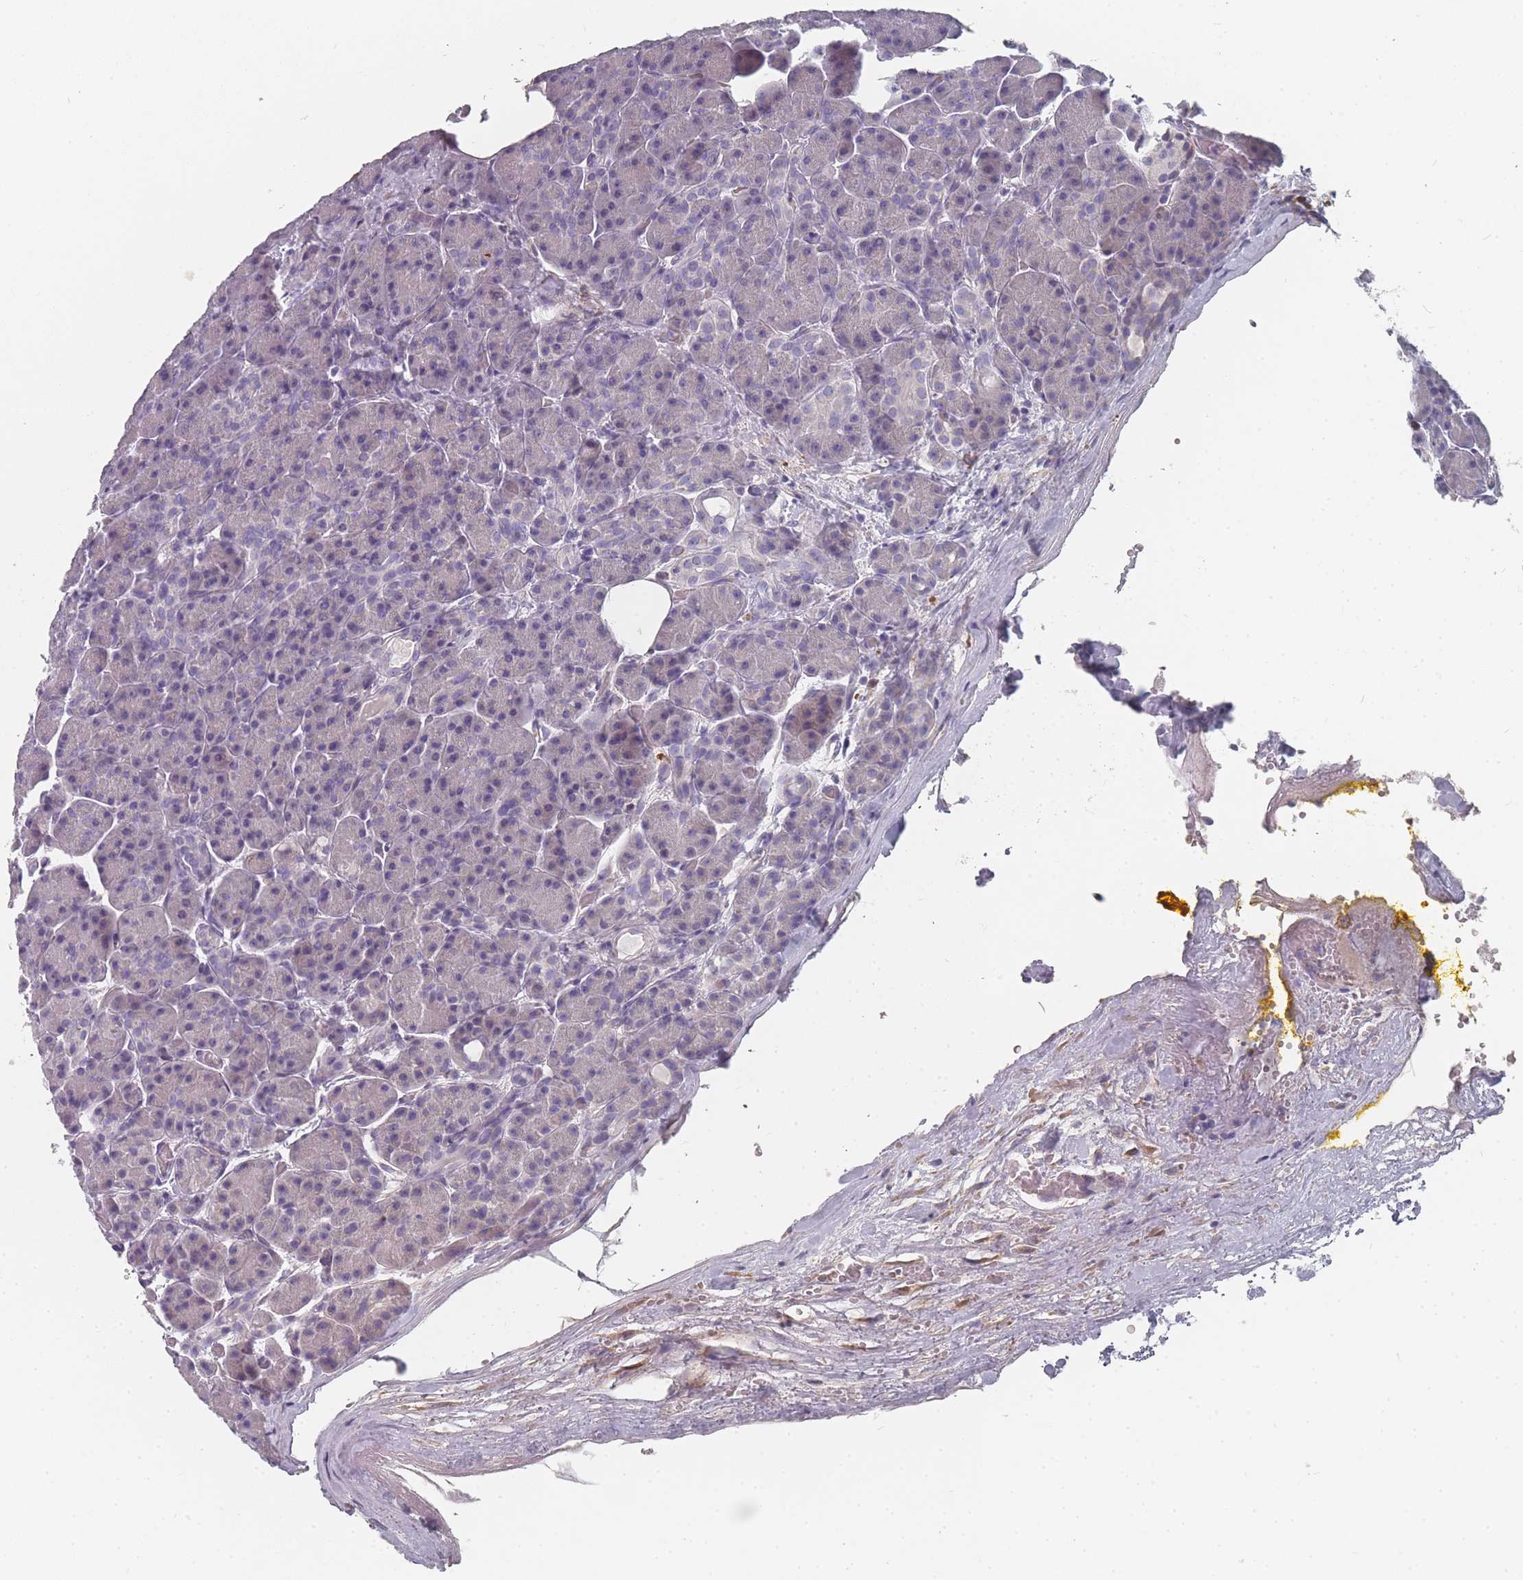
{"staining": {"intensity": "negative", "quantity": "none", "location": "none"}, "tissue": "pancreas", "cell_type": "Exocrine glandular cells", "image_type": "normal", "snomed": [{"axis": "morphology", "description": "Normal tissue, NOS"}, {"axis": "topography", "description": "Pancreas"}], "caption": "An immunohistochemistry (IHC) image of unremarkable pancreas is shown. There is no staining in exocrine glandular cells of pancreas. (Immunohistochemistry, brightfield microscopy, high magnification).", "gene": "SLC35E4", "patient": {"sex": "male", "age": 63}}